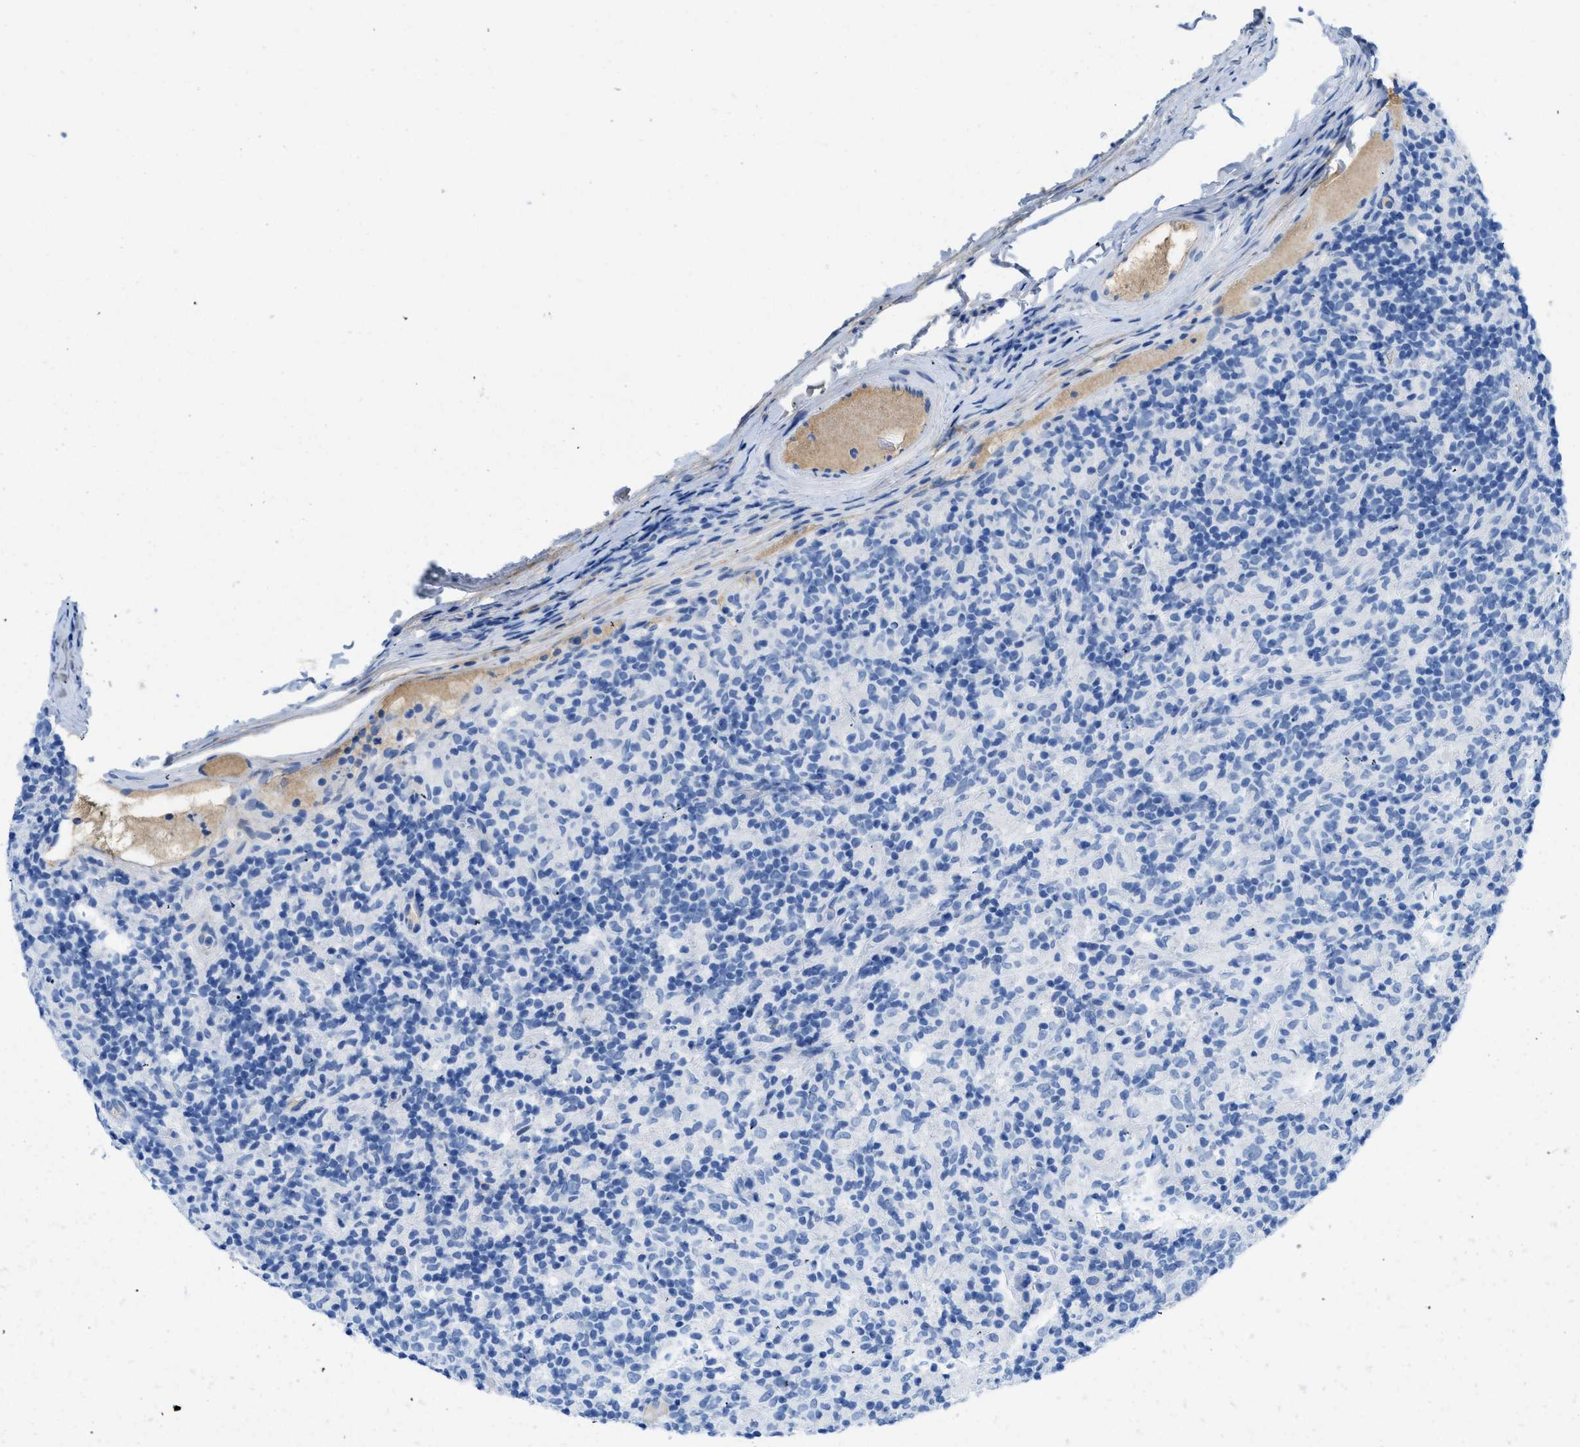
{"staining": {"intensity": "negative", "quantity": "none", "location": "none"}, "tissue": "lymphoma", "cell_type": "Tumor cells", "image_type": "cancer", "snomed": [{"axis": "morphology", "description": "Hodgkin's disease, NOS"}, {"axis": "topography", "description": "Lymph node"}], "caption": "Lymphoma was stained to show a protein in brown. There is no significant expression in tumor cells.", "gene": "COL3A1", "patient": {"sex": "male", "age": 70}}